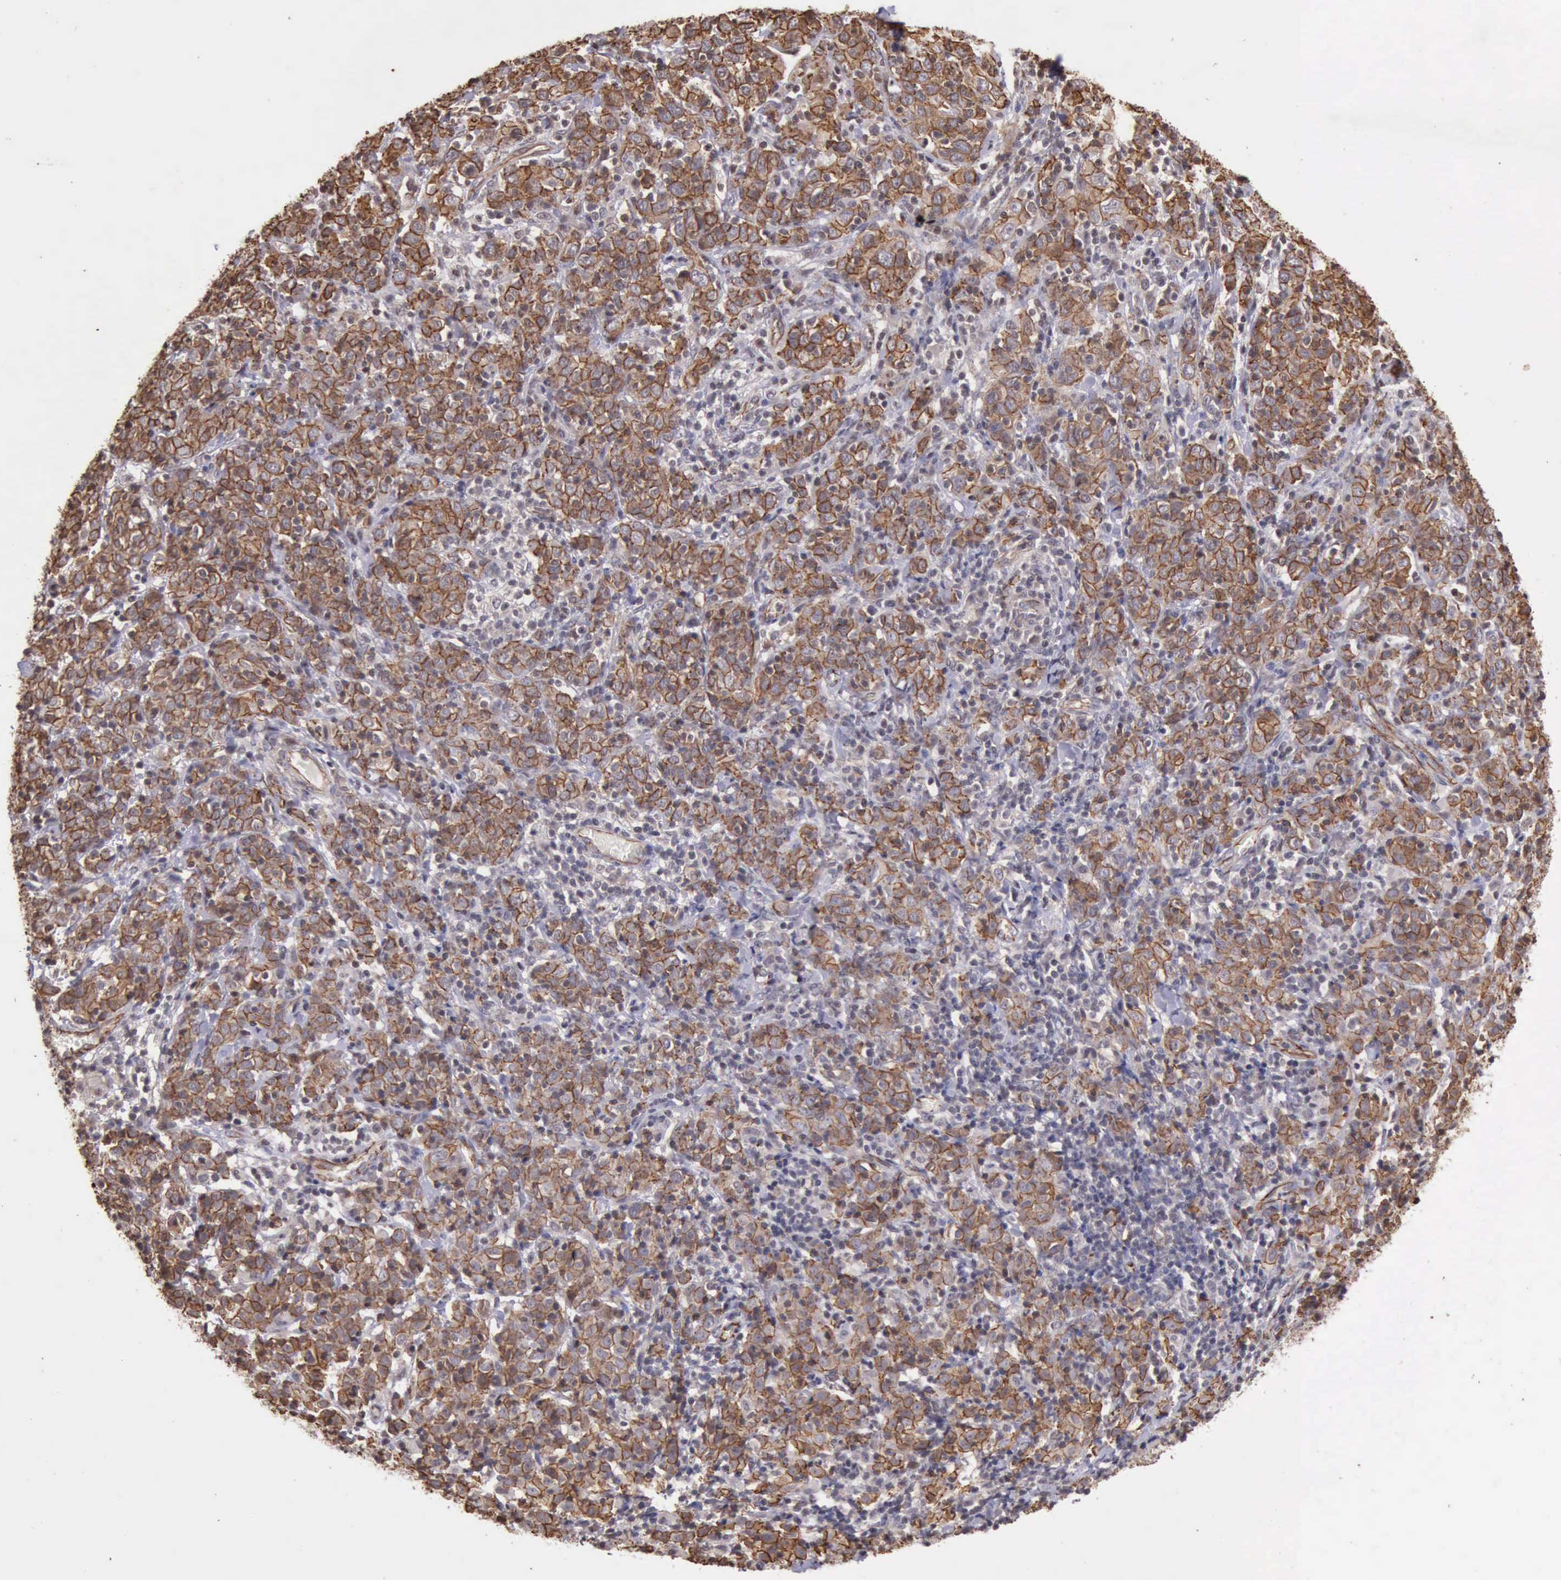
{"staining": {"intensity": "moderate", "quantity": ">75%", "location": "cytoplasmic/membranous"}, "tissue": "cervical cancer", "cell_type": "Tumor cells", "image_type": "cancer", "snomed": [{"axis": "morphology", "description": "Normal tissue, NOS"}, {"axis": "morphology", "description": "Squamous cell carcinoma, NOS"}, {"axis": "topography", "description": "Cervix"}], "caption": "A medium amount of moderate cytoplasmic/membranous staining is appreciated in about >75% of tumor cells in cervical cancer tissue.", "gene": "CTNNB1", "patient": {"sex": "female", "age": 67}}